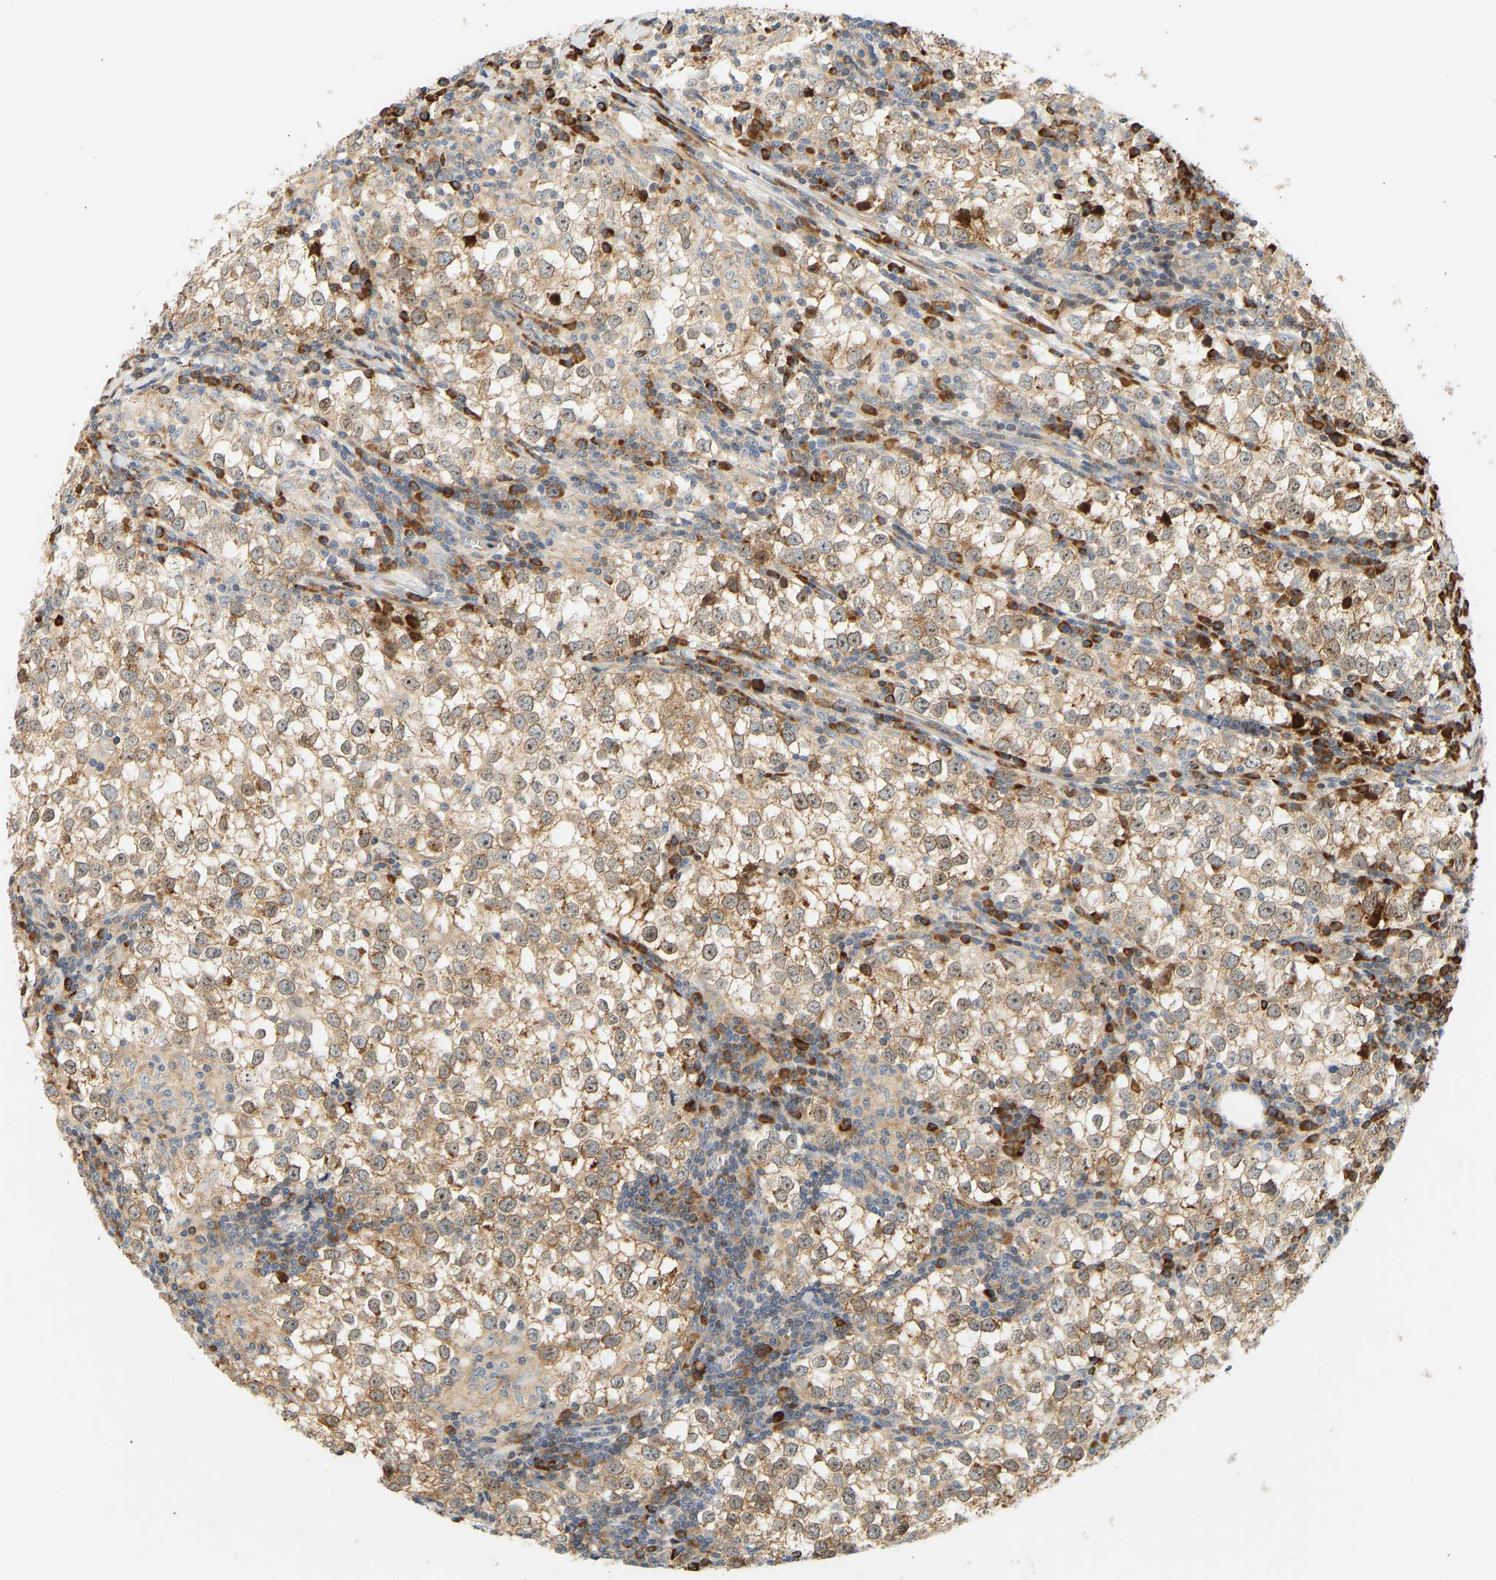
{"staining": {"intensity": "moderate", "quantity": ">75%", "location": "cytoplasmic/membranous"}, "tissue": "testis cancer", "cell_type": "Tumor cells", "image_type": "cancer", "snomed": [{"axis": "morphology", "description": "Seminoma, NOS"}, {"axis": "morphology", "description": "Carcinoma, Embryonal, NOS"}, {"axis": "topography", "description": "Testis"}], "caption": "Immunohistochemistry image of human testis cancer (embryonal carcinoma) stained for a protein (brown), which exhibits medium levels of moderate cytoplasmic/membranous expression in approximately >75% of tumor cells.", "gene": "RPS14", "patient": {"sex": "male", "age": 36}}